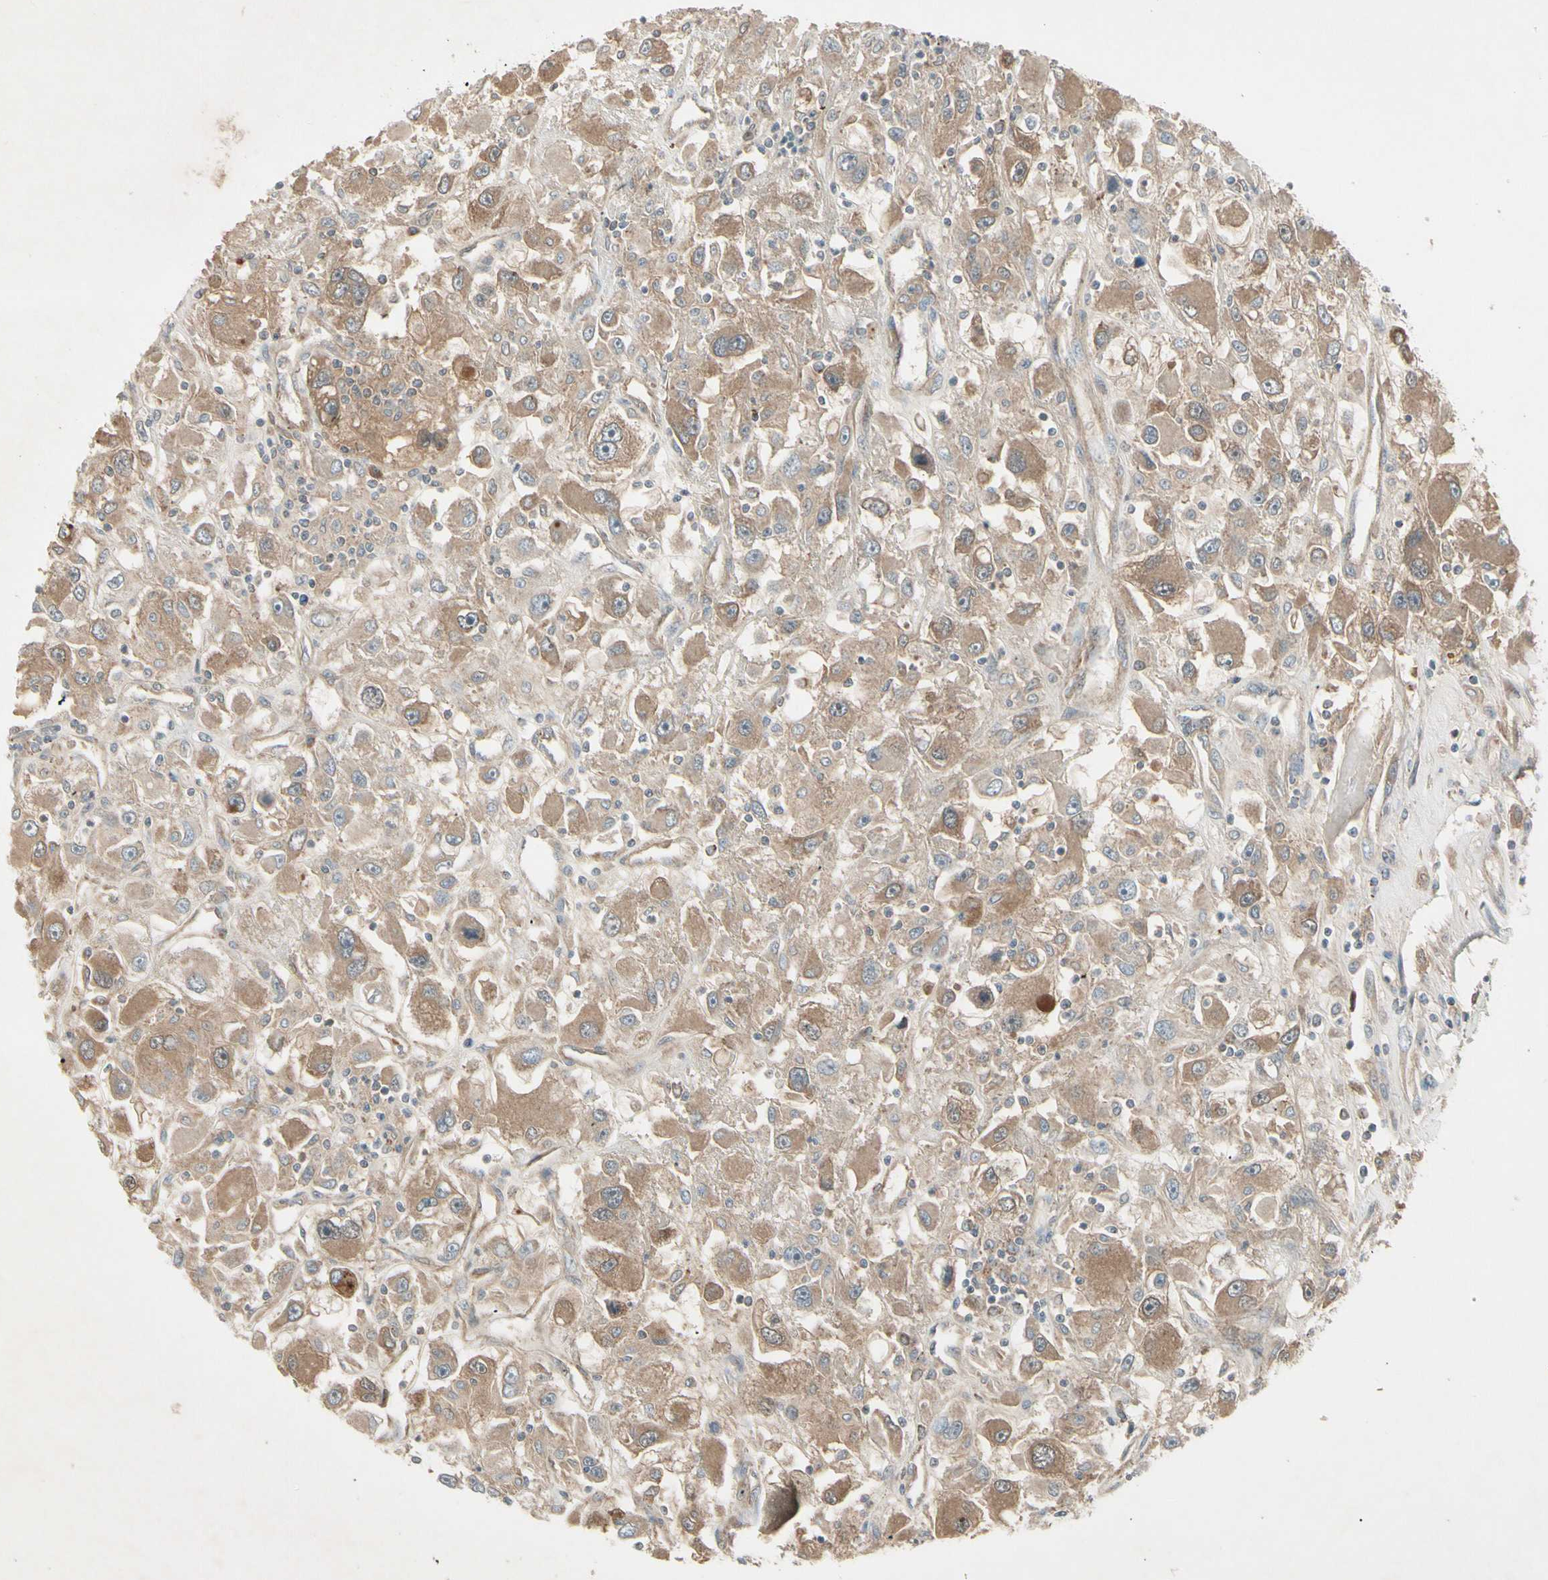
{"staining": {"intensity": "moderate", "quantity": ">75%", "location": "cytoplasmic/membranous"}, "tissue": "renal cancer", "cell_type": "Tumor cells", "image_type": "cancer", "snomed": [{"axis": "morphology", "description": "Adenocarcinoma, NOS"}, {"axis": "topography", "description": "Kidney"}], "caption": "Immunohistochemistry histopathology image of neoplastic tissue: adenocarcinoma (renal) stained using IHC reveals medium levels of moderate protein expression localized specifically in the cytoplasmic/membranous of tumor cells, appearing as a cytoplasmic/membranous brown color.", "gene": "FHDC1", "patient": {"sex": "female", "age": 52}}